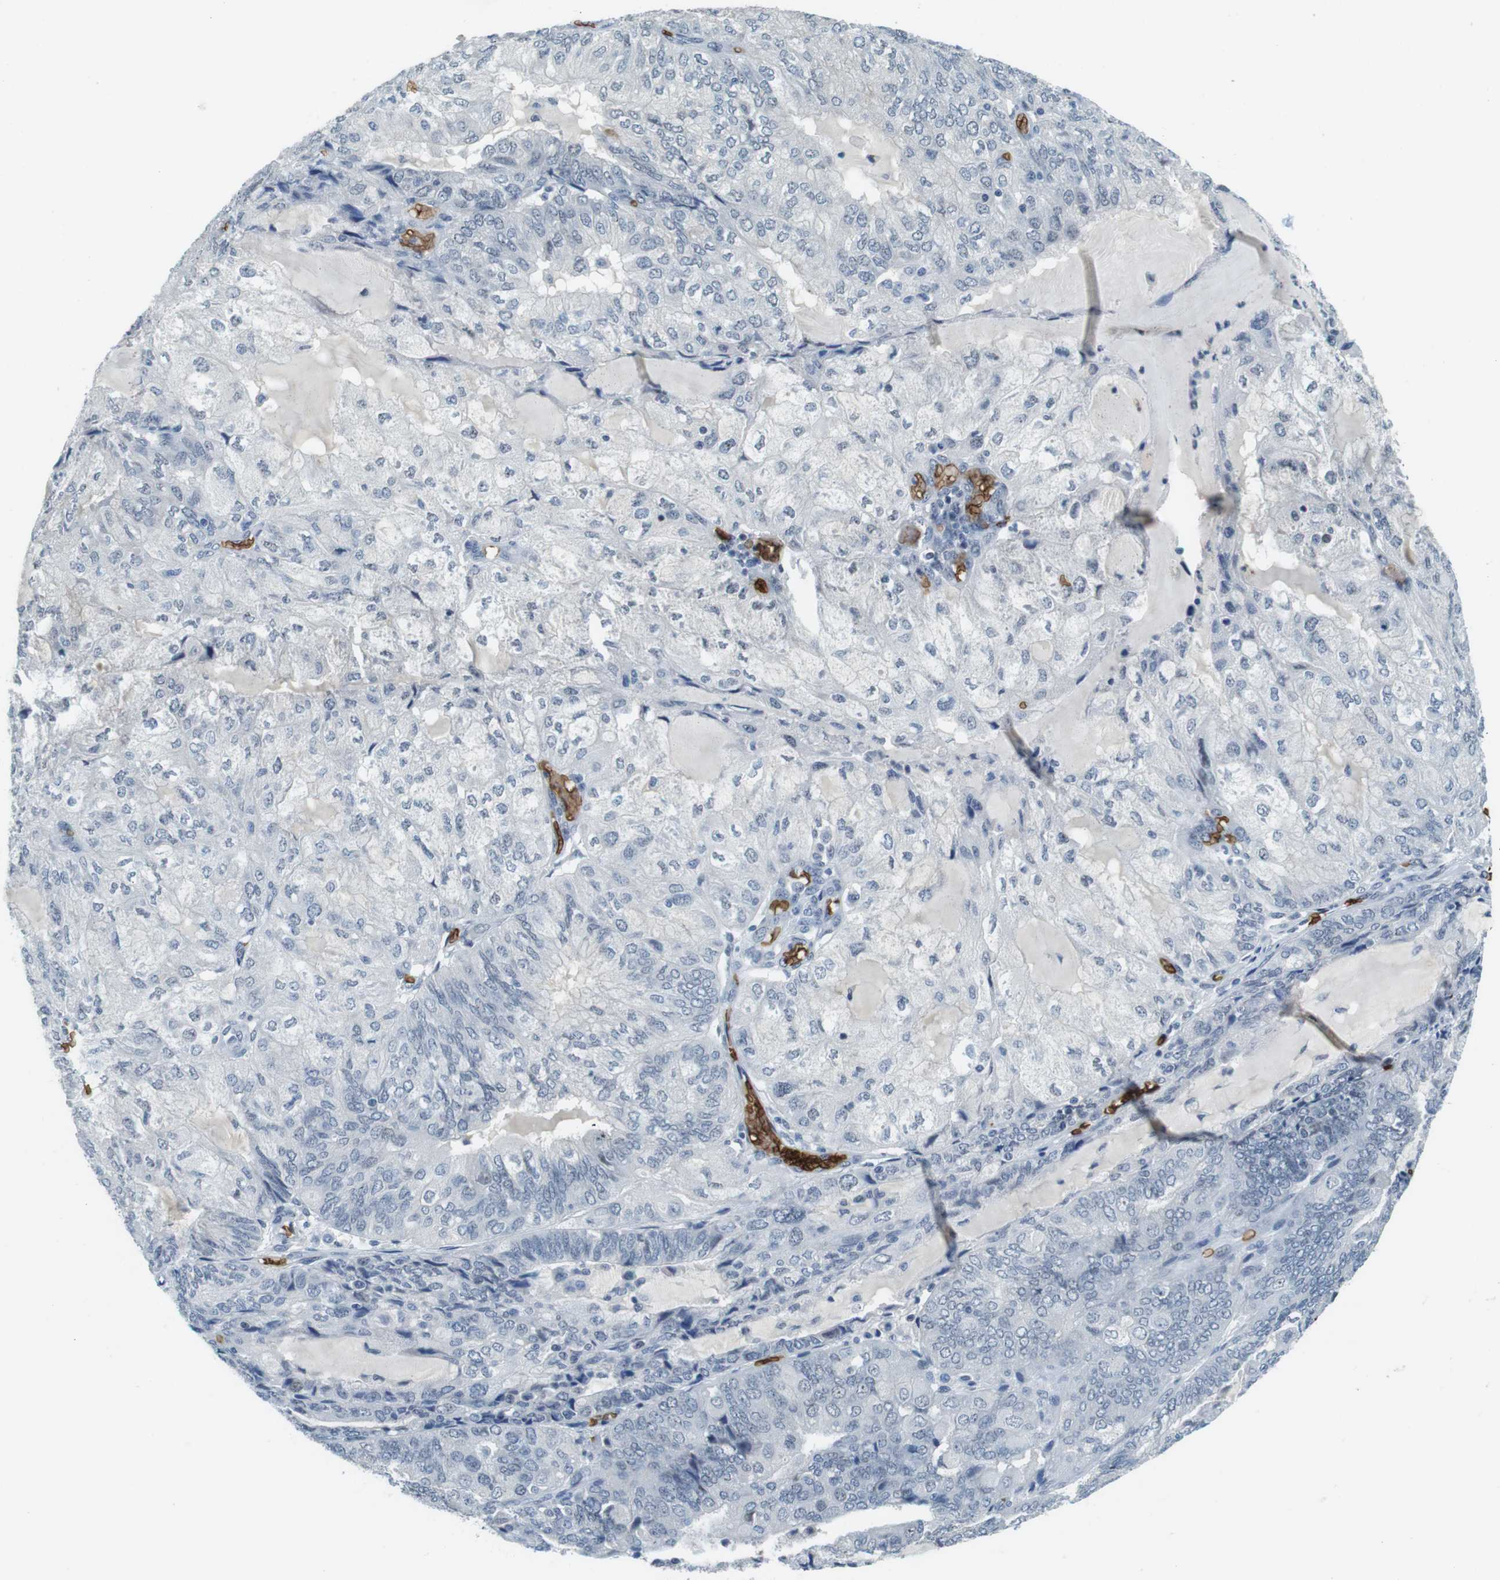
{"staining": {"intensity": "negative", "quantity": "none", "location": "none"}, "tissue": "endometrial cancer", "cell_type": "Tumor cells", "image_type": "cancer", "snomed": [{"axis": "morphology", "description": "Adenocarcinoma, NOS"}, {"axis": "topography", "description": "Endometrium"}], "caption": "Histopathology image shows no significant protein staining in tumor cells of endometrial adenocarcinoma.", "gene": "SLC4A1", "patient": {"sex": "female", "age": 81}}